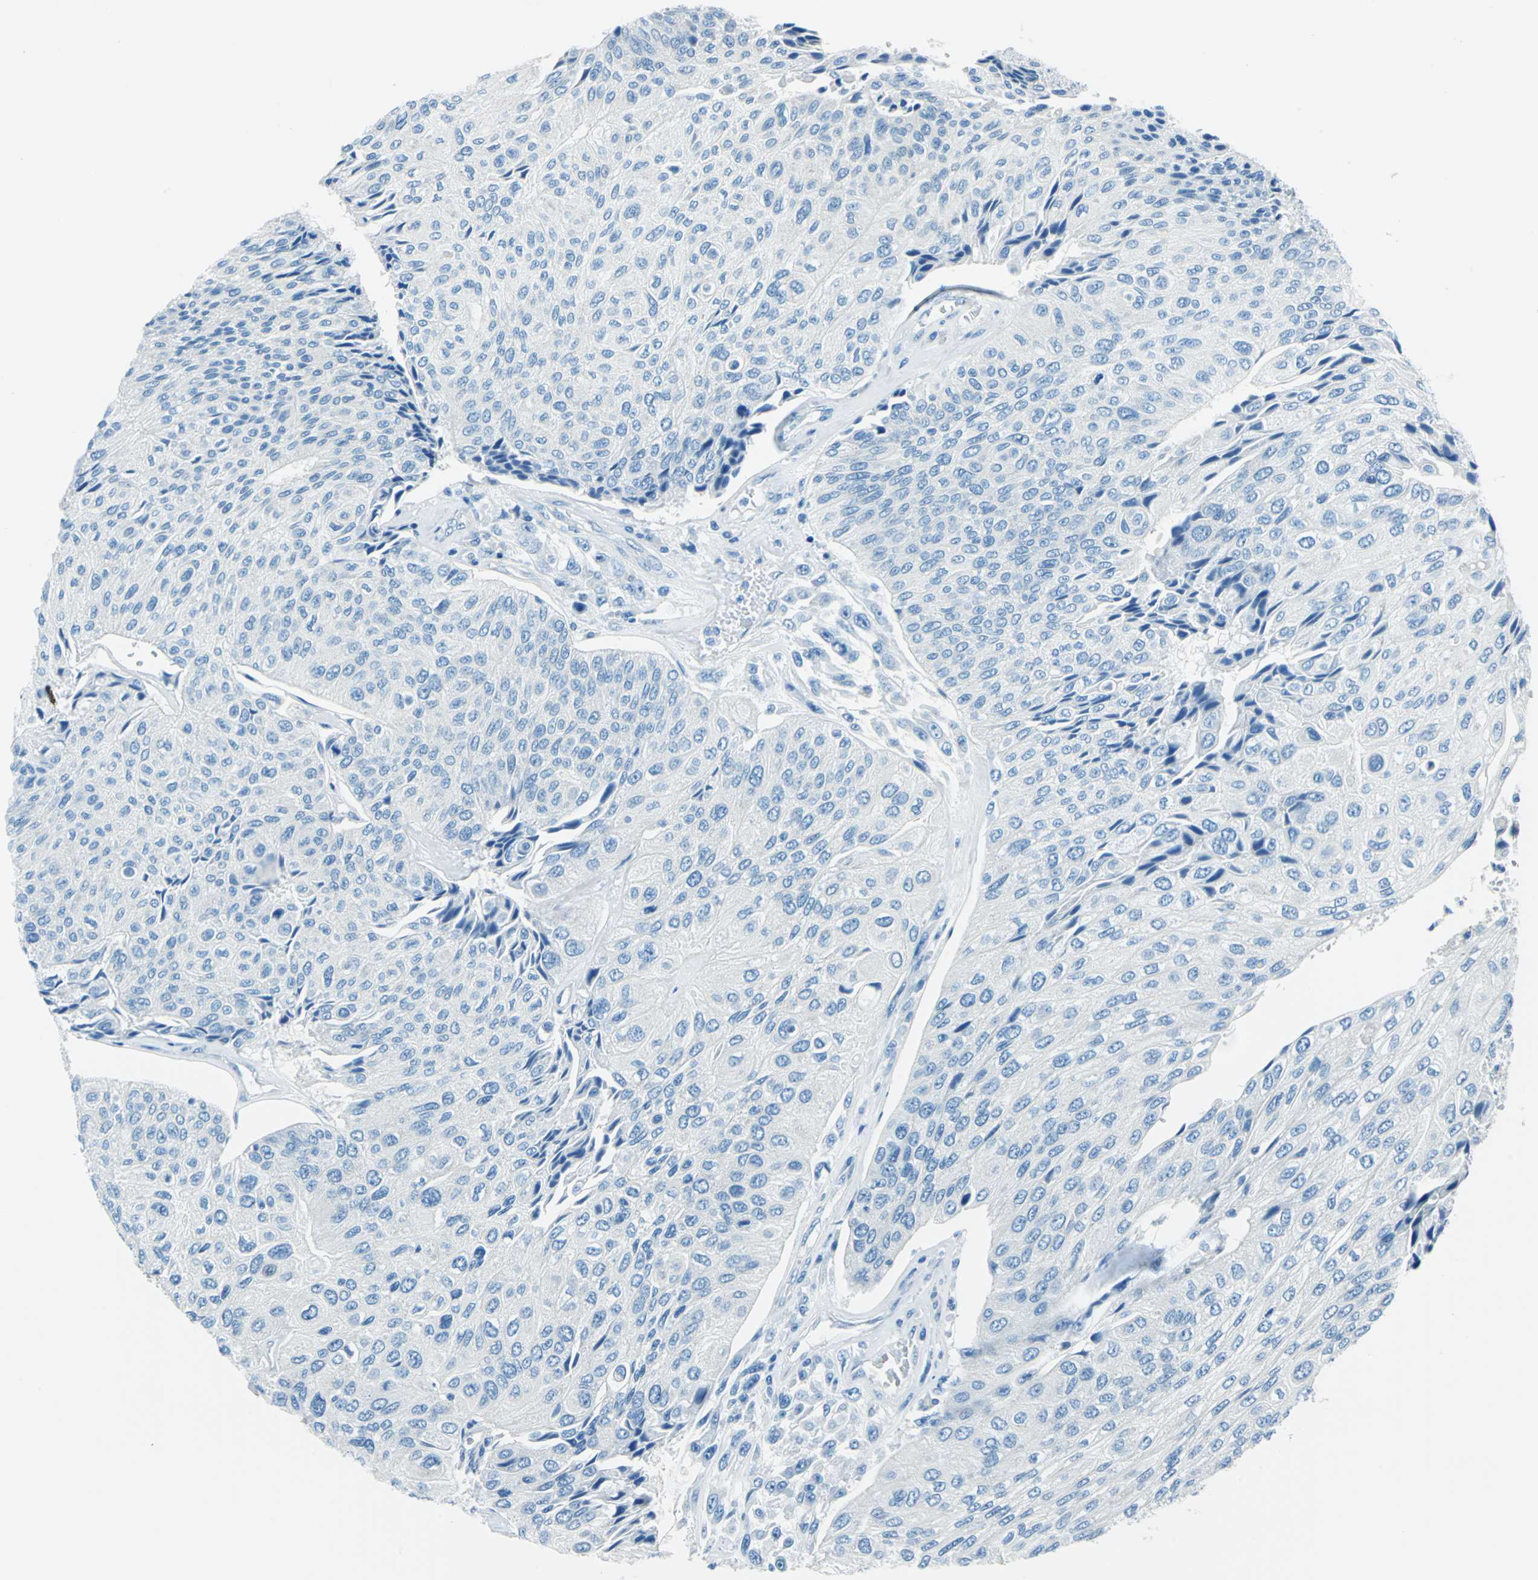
{"staining": {"intensity": "negative", "quantity": "none", "location": "none"}, "tissue": "urothelial cancer", "cell_type": "Tumor cells", "image_type": "cancer", "snomed": [{"axis": "morphology", "description": "Urothelial carcinoma, High grade"}, {"axis": "topography", "description": "Urinary bladder"}], "caption": "An immunohistochemistry micrograph of high-grade urothelial carcinoma is shown. There is no staining in tumor cells of high-grade urothelial carcinoma. Brightfield microscopy of IHC stained with DAB (brown) and hematoxylin (blue), captured at high magnification.", "gene": "CPA3", "patient": {"sex": "male", "age": 66}}